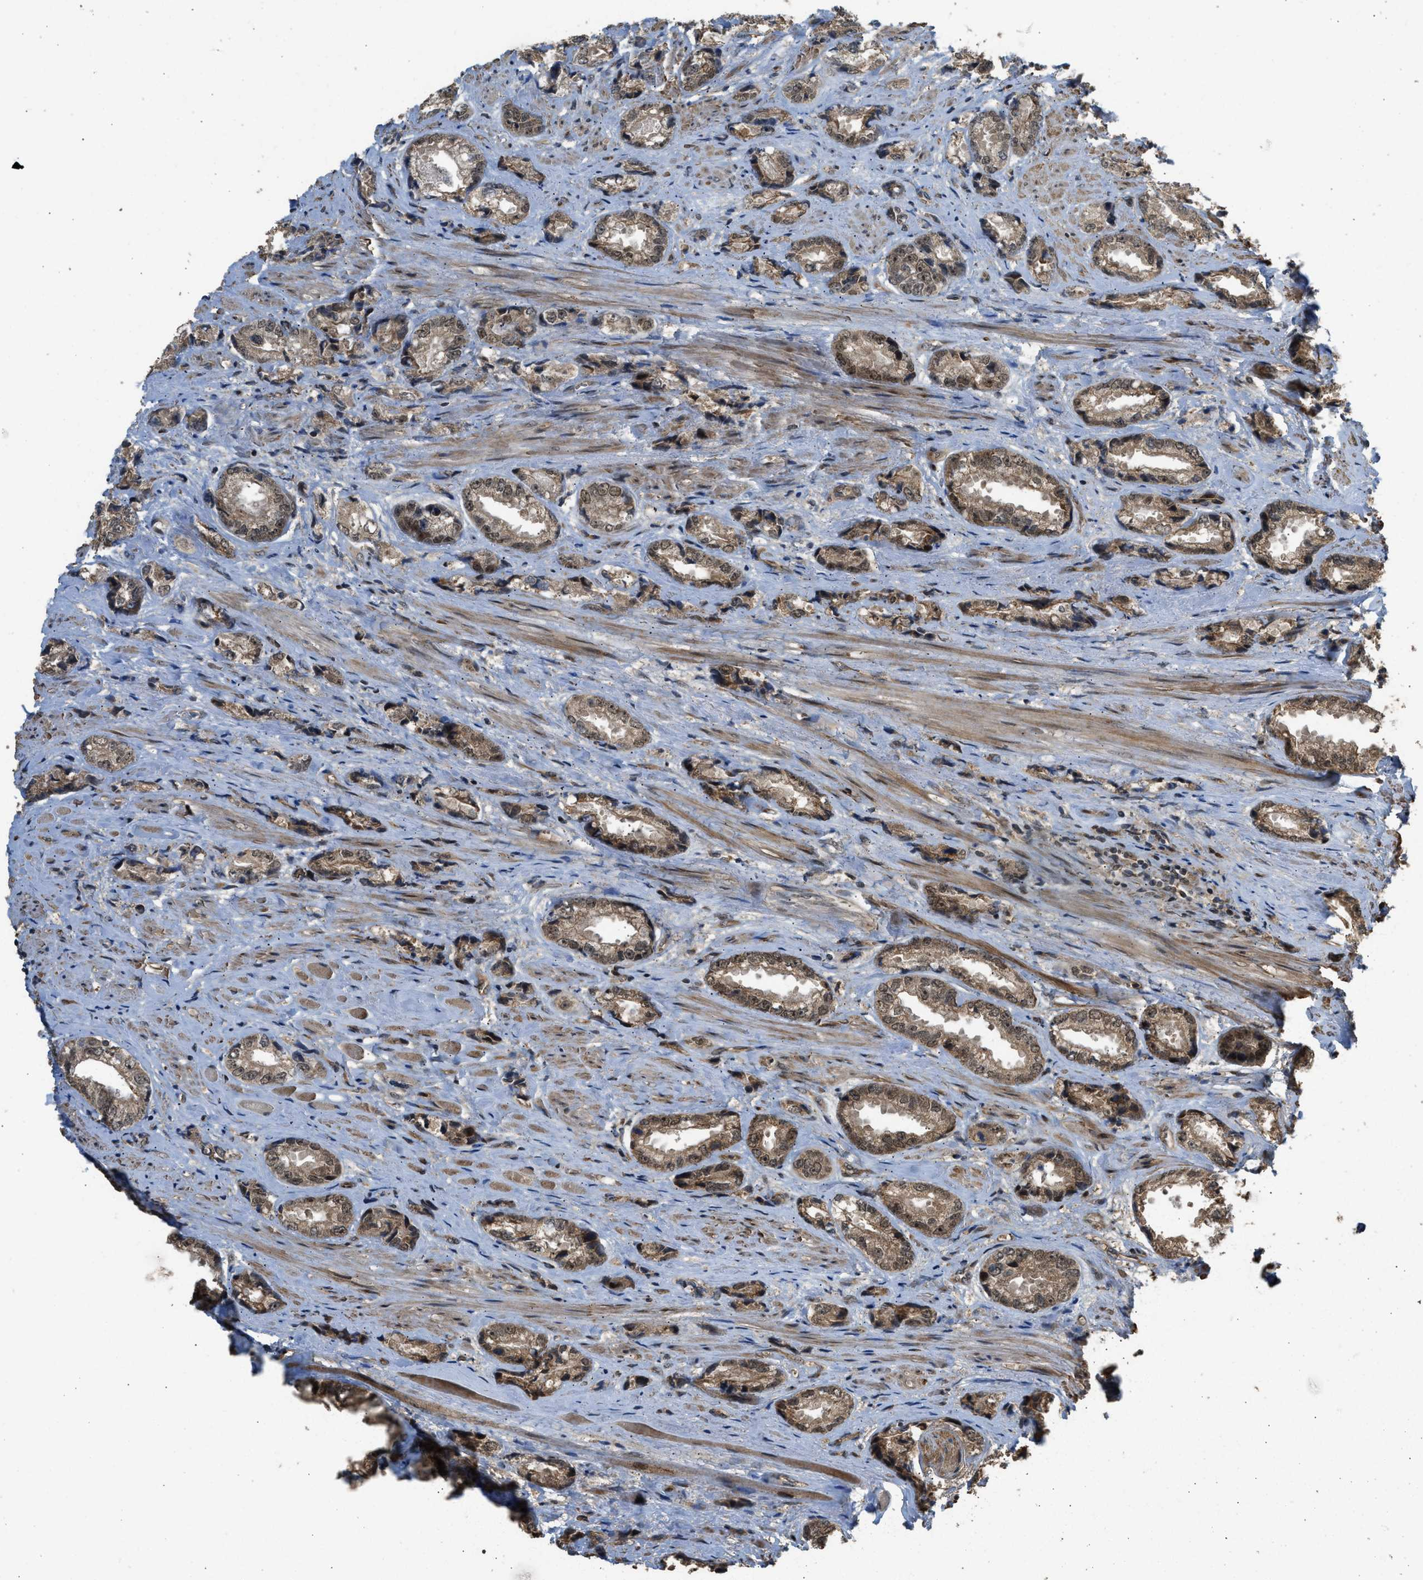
{"staining": {"intensity": "moderate", "quantity": ">75%", "location": "cytoplasmic/membranous,nuclear"}, "tissue": "prostate cancer", "cell_type": "Tumor cells", "image_type": "cancer", "snomed": [{"axis": "morphology", "description": "Adenocarcinoma, High grade"}, {"axis": "topography", "description": "Prostate"}], "caption": "This is a micrograph of immunohistochemistry (IHC) staining of prostate cancer (high-grade adenocarcinoma), which shows moderate positivity in the cytoplasmic/membranous and nuclear of tumor cells.", "gene": "GET1", "patient": {"sex": "male", "age": 61}}